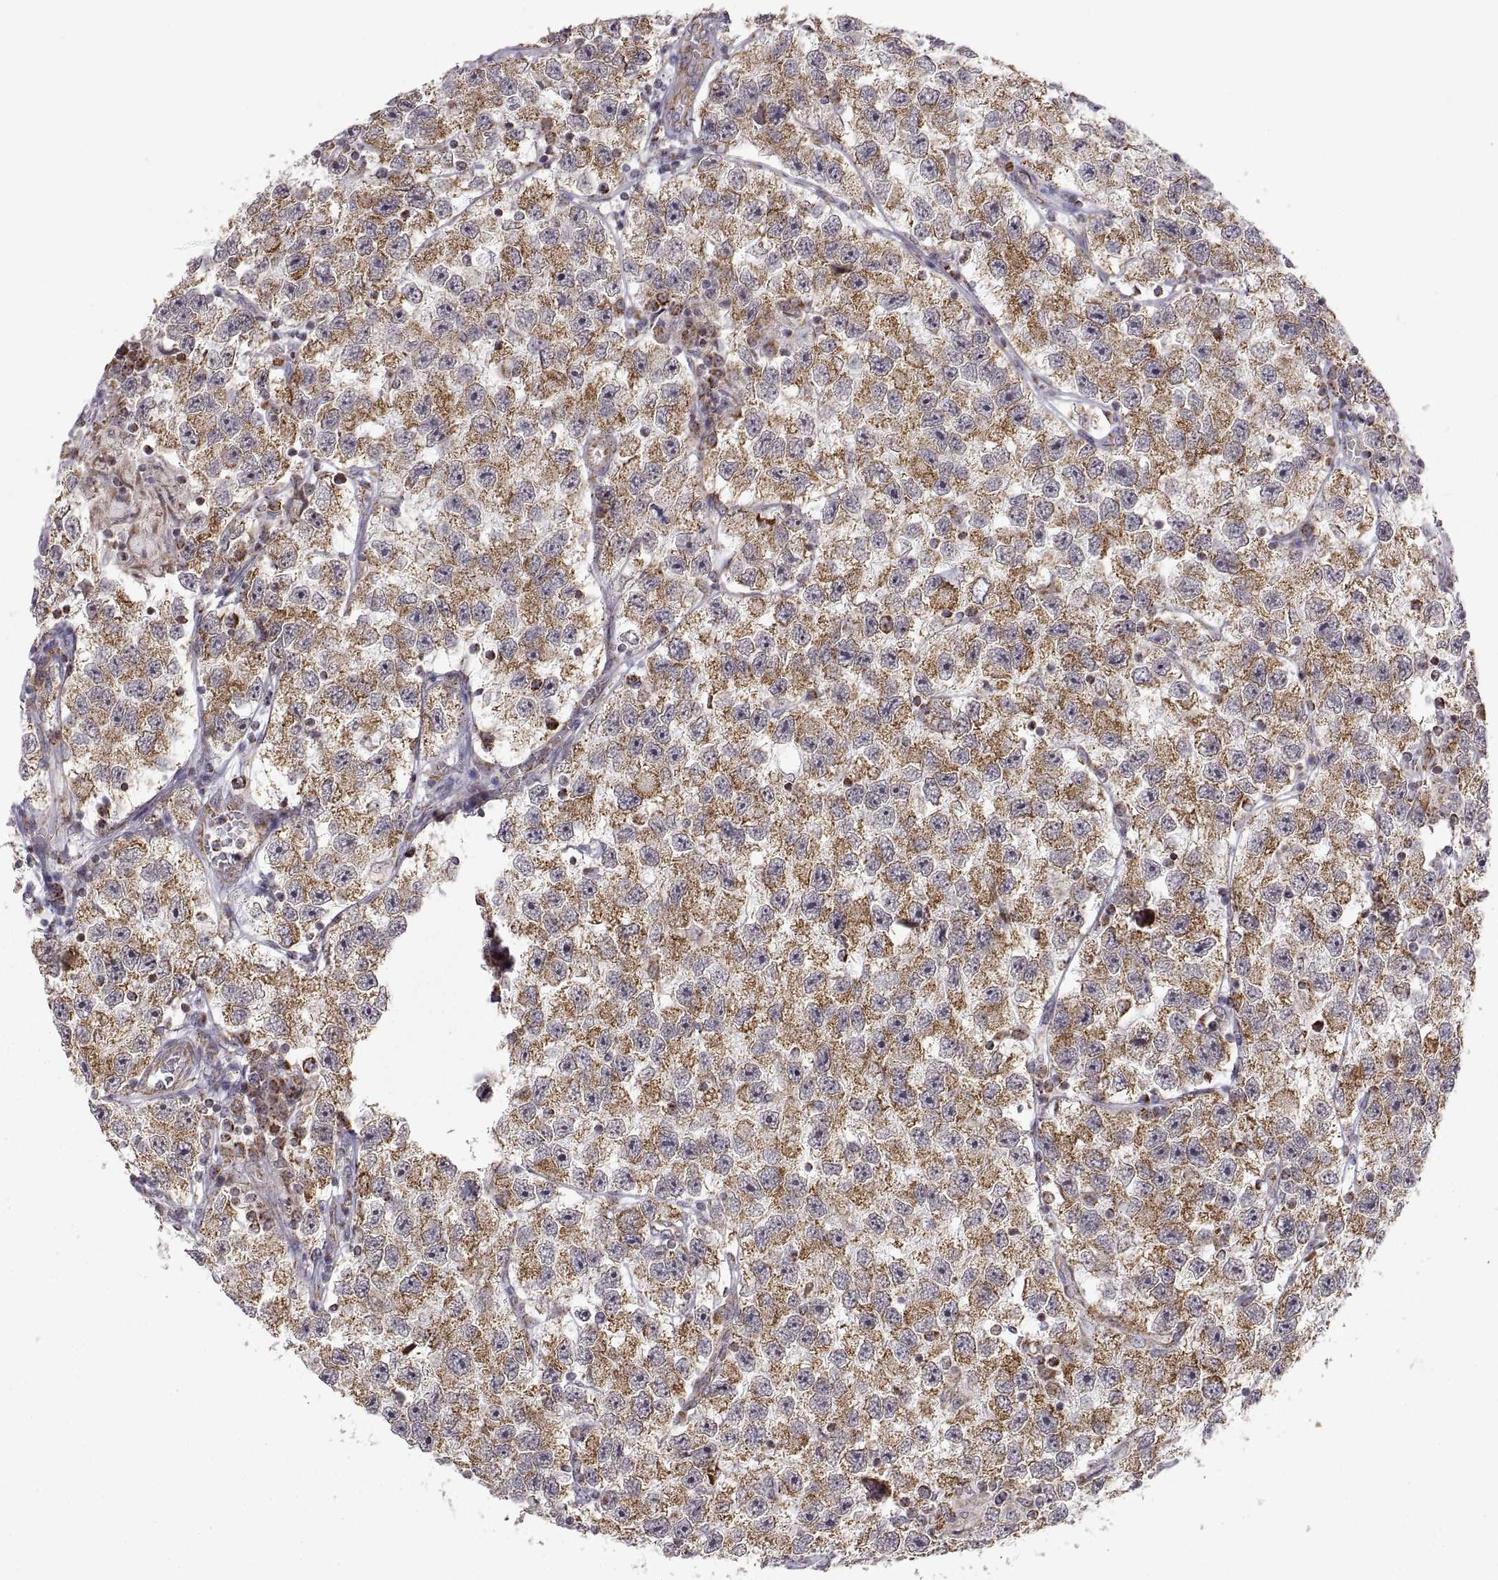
{"staining": {"intensity": "moderate", "quantity": ">75%", "location": "cytoplasmic/membranous"}, "tissue": "testis cancer", "cell_type": "Tumor cells", "image_type": "cancer", "snomed": [{"axis": "morphology", "description": "Seminoma, NOS"}, {"axis": "topography", "description": "Testis"}], "caption": "IHC (DAB (3,3'-diaminobenzidine)) staining of human testis cancer demonstrates moderate cytoplasmic/membranous protein expression in about >75% of tumor cells.", "gene": "MANBAL", "patient": {"sex": "male", "age": 26}}